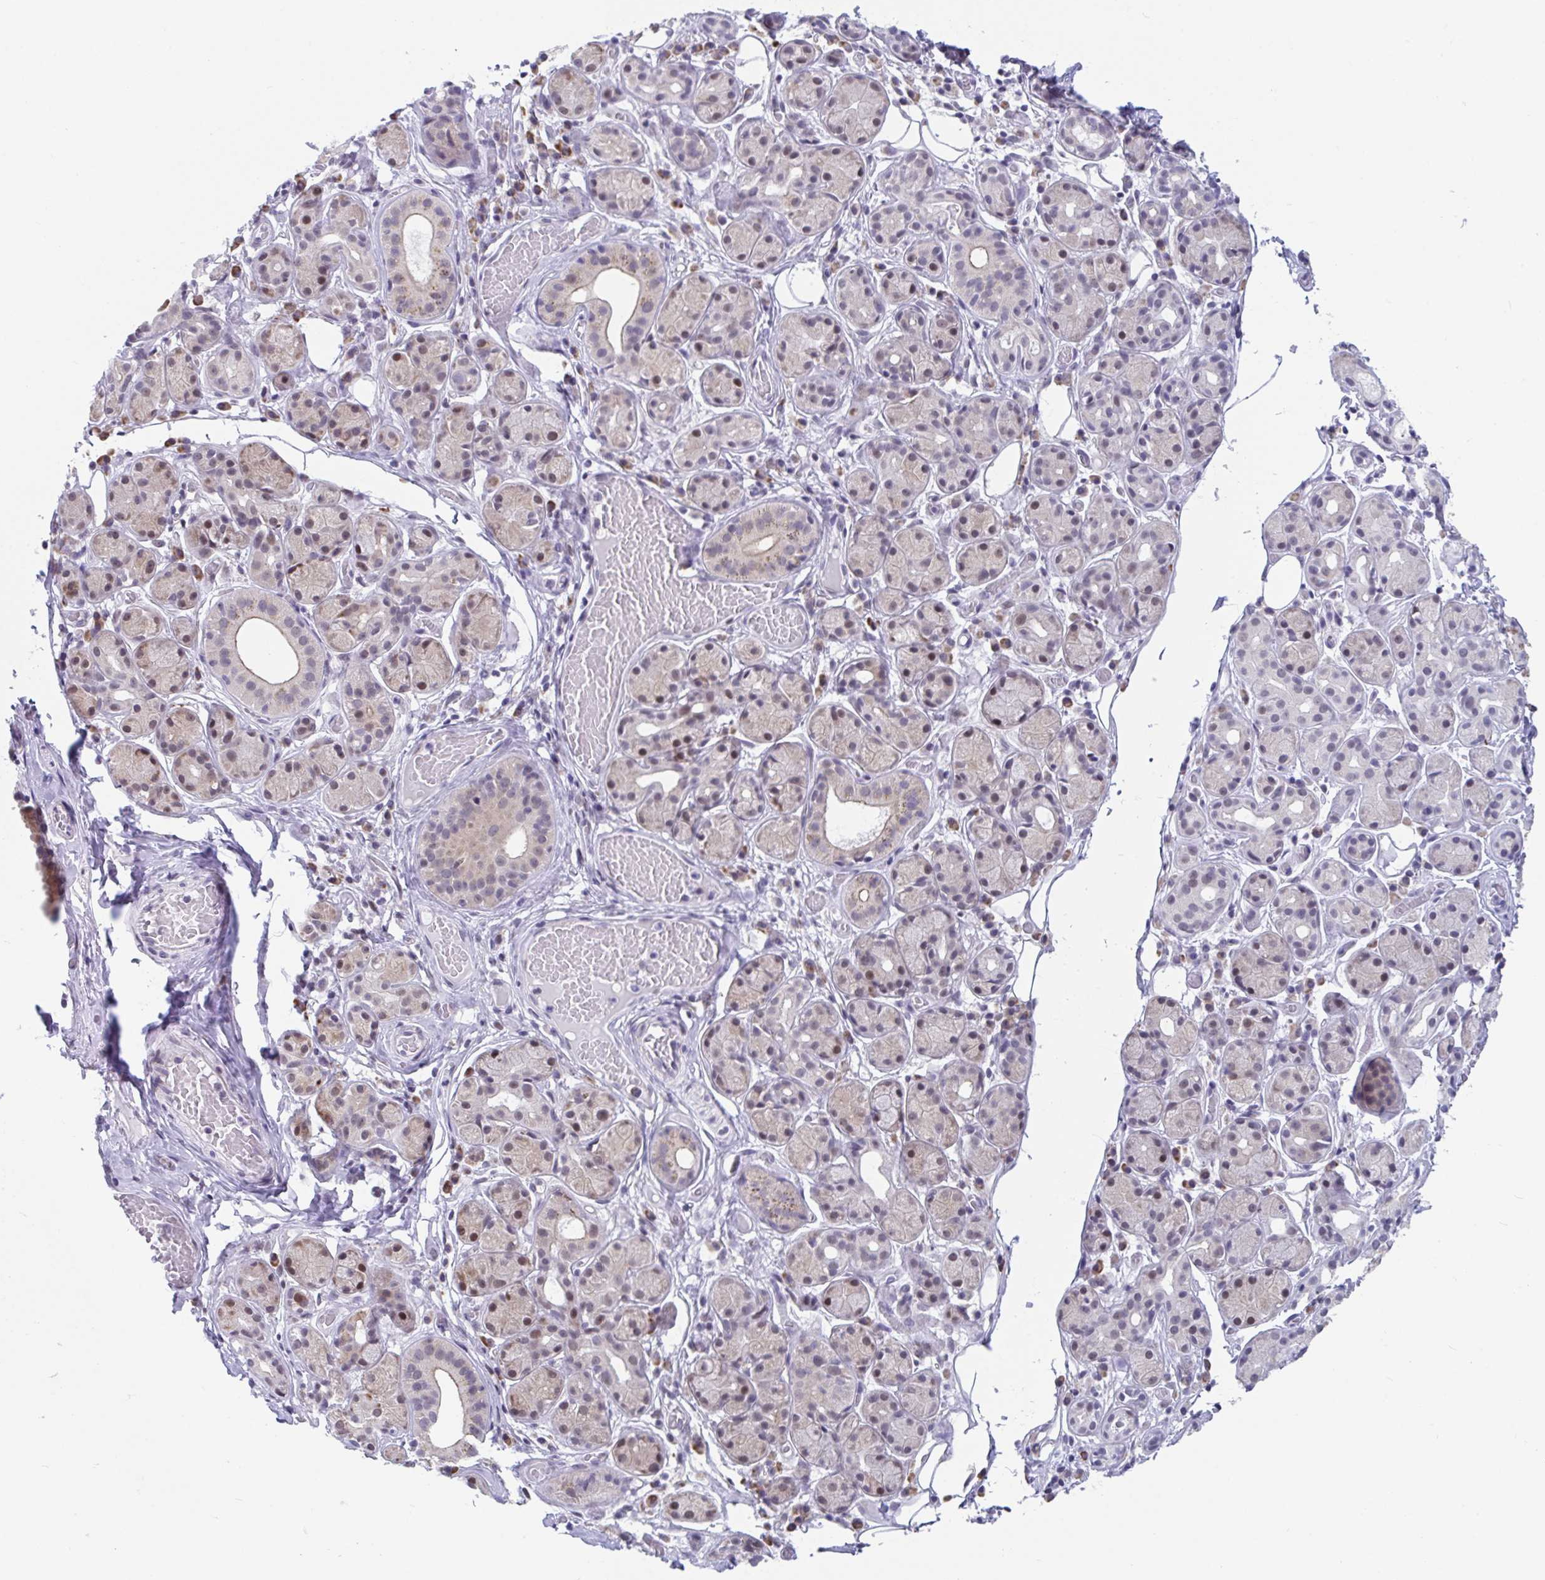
{"staining": {"intensity": "moderate", "quantity": "25%-75%", "location": "nuclear"}, "tissue": "salivary gland", "cell_type": "Glandular cells", "image_type": "normal", "snomed": [{"axis": "morphology", "description": "Normal tissue, NOS"}, {"axis": "topography", "description": "Salivary gland"}, {"axis": "topography", "description": "Peripheral nerve tissue"}], "caption": "IHC (DAB (3,3'-diaminobenzidine)) staining of unremarkable salivary gland demonstrates moderate nuclear protein expression in about 25%-75% of glandular cells.", "gene": "WDR72", "patient": {"sex": "male", "age": 71}}